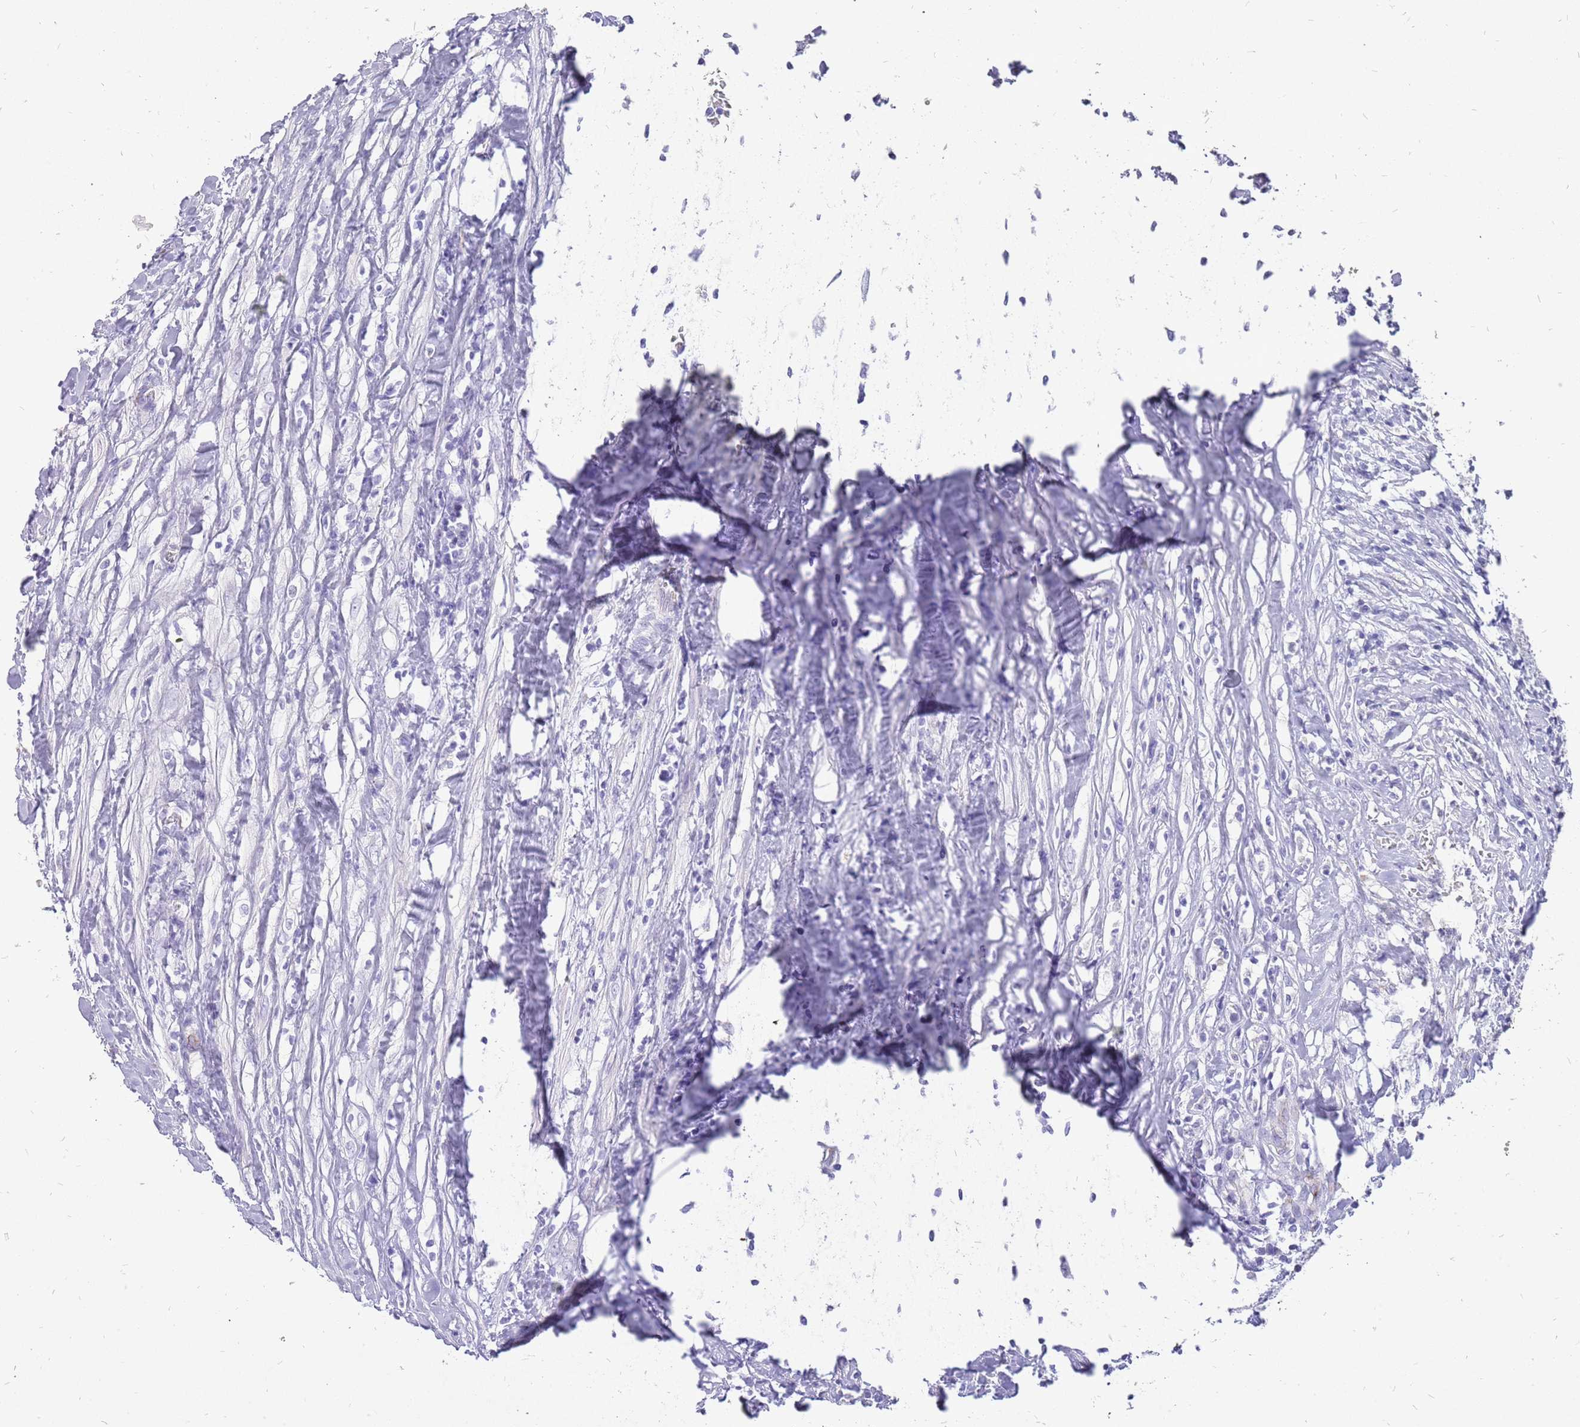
{"staining": {"intensity": "negative", "quantity": "none", "location": "none"}, "tissue": "testis cancer", "cell_type": "Tumor cells", "image_type": "cancer", "snomed": [{"axis": "morphology", "description": "Seminoma, NOS"}, {"axis": "morphology", "description": "Carcinoma, Embryonal, NOS"}, {"axis": "topography", "description": "Testis"}], "caption": "Immunohistochemistry (IHC) micrograph of testis seminoma stained for a protein (brown), which demonstrates no expression in tumor cells.", "gene": "PCNX1", "patient": {"sex": "male", "age": 29}}